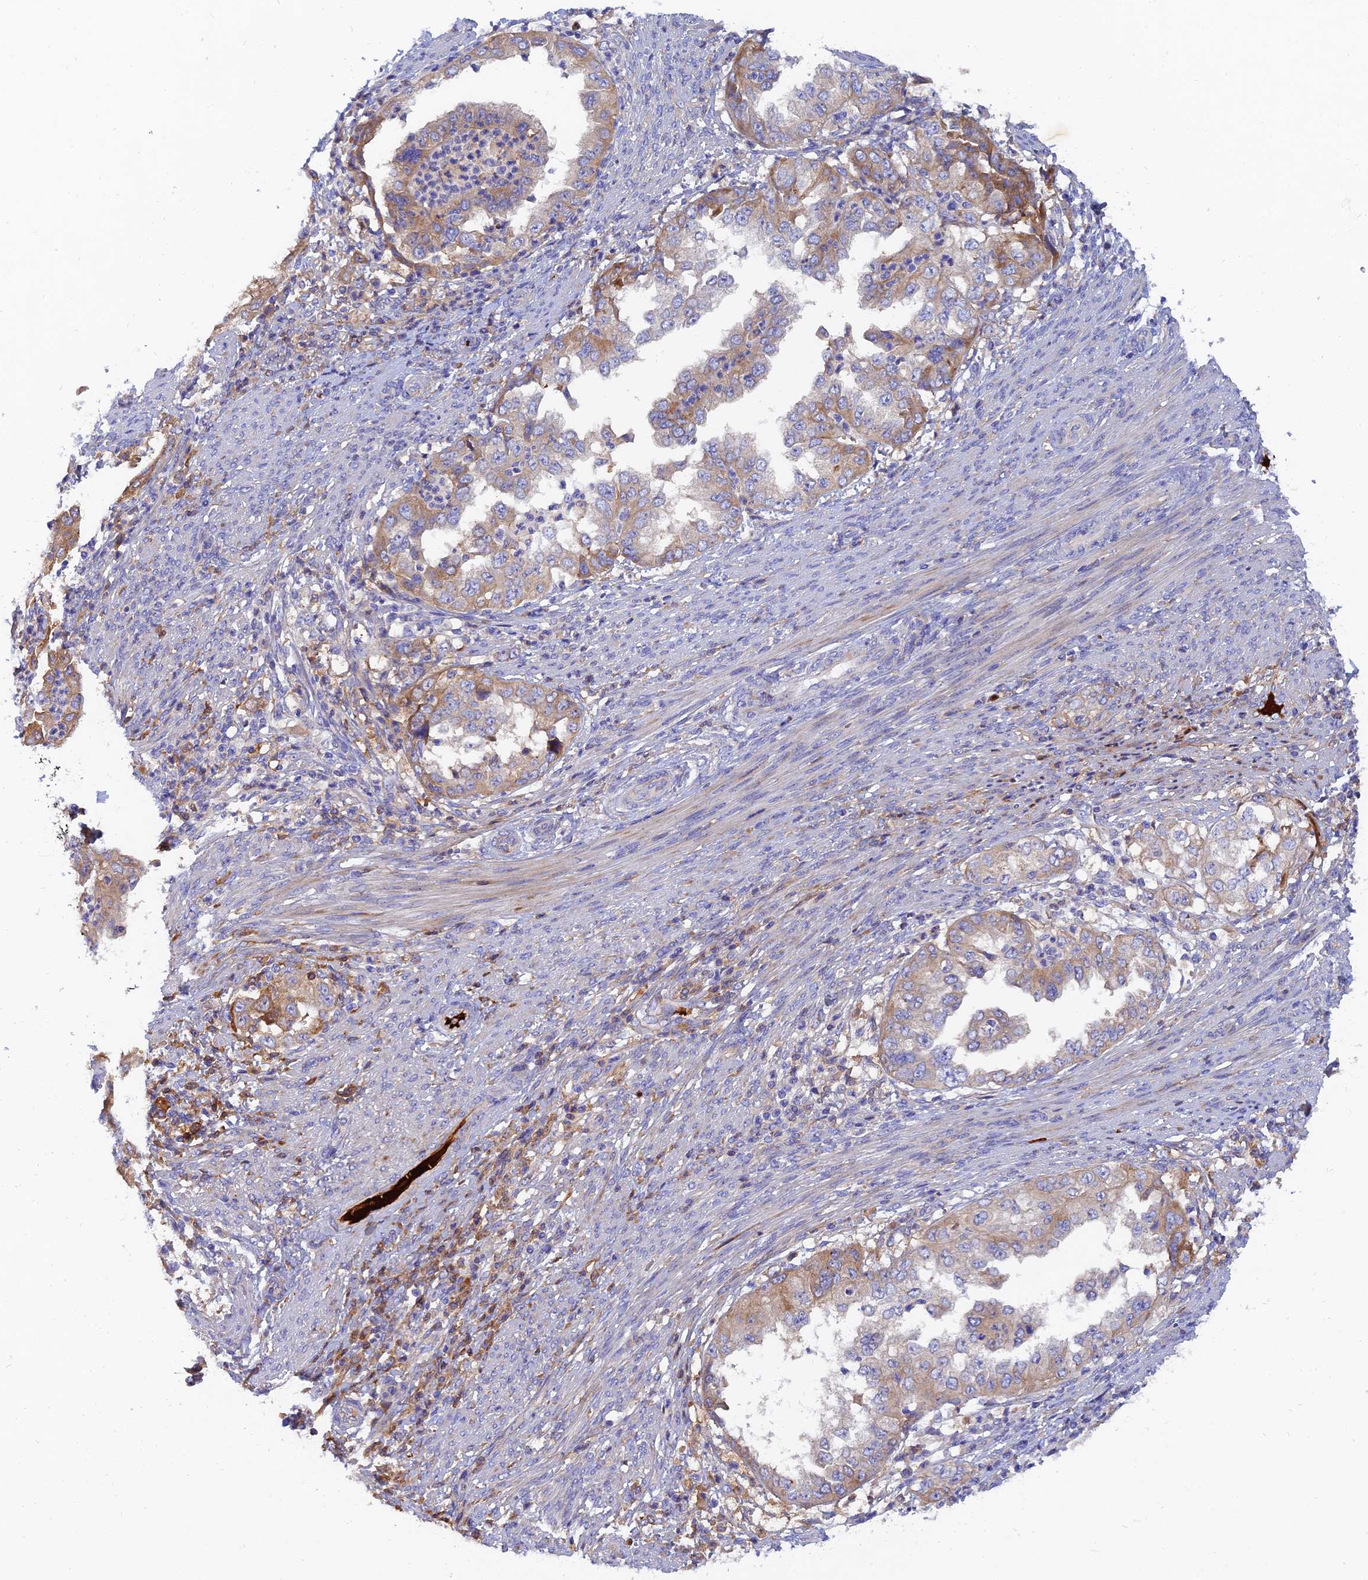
{"staining": {"intensity": "moderate", "quantity": "25%-75%", "location": "cytoplasmic/membranous"}, "tissue": "endometrial cancer", "cell_type": "Tumor cells", "image_type": "cancer", "snomed": [{"axis": "morphology", "description": "Adenocarcinoma, NOS"}, {"axis": "topography", "description": "Endometrium"}], "caption": "Protein expression analysis of adenocarcinoma (endometrial) reveals moderate cytoplasmic/membranous staining in approximately 25%-75% of tumor cells.", "gene": "MROH1", "patient": {"sex": "female", "age": 85}}